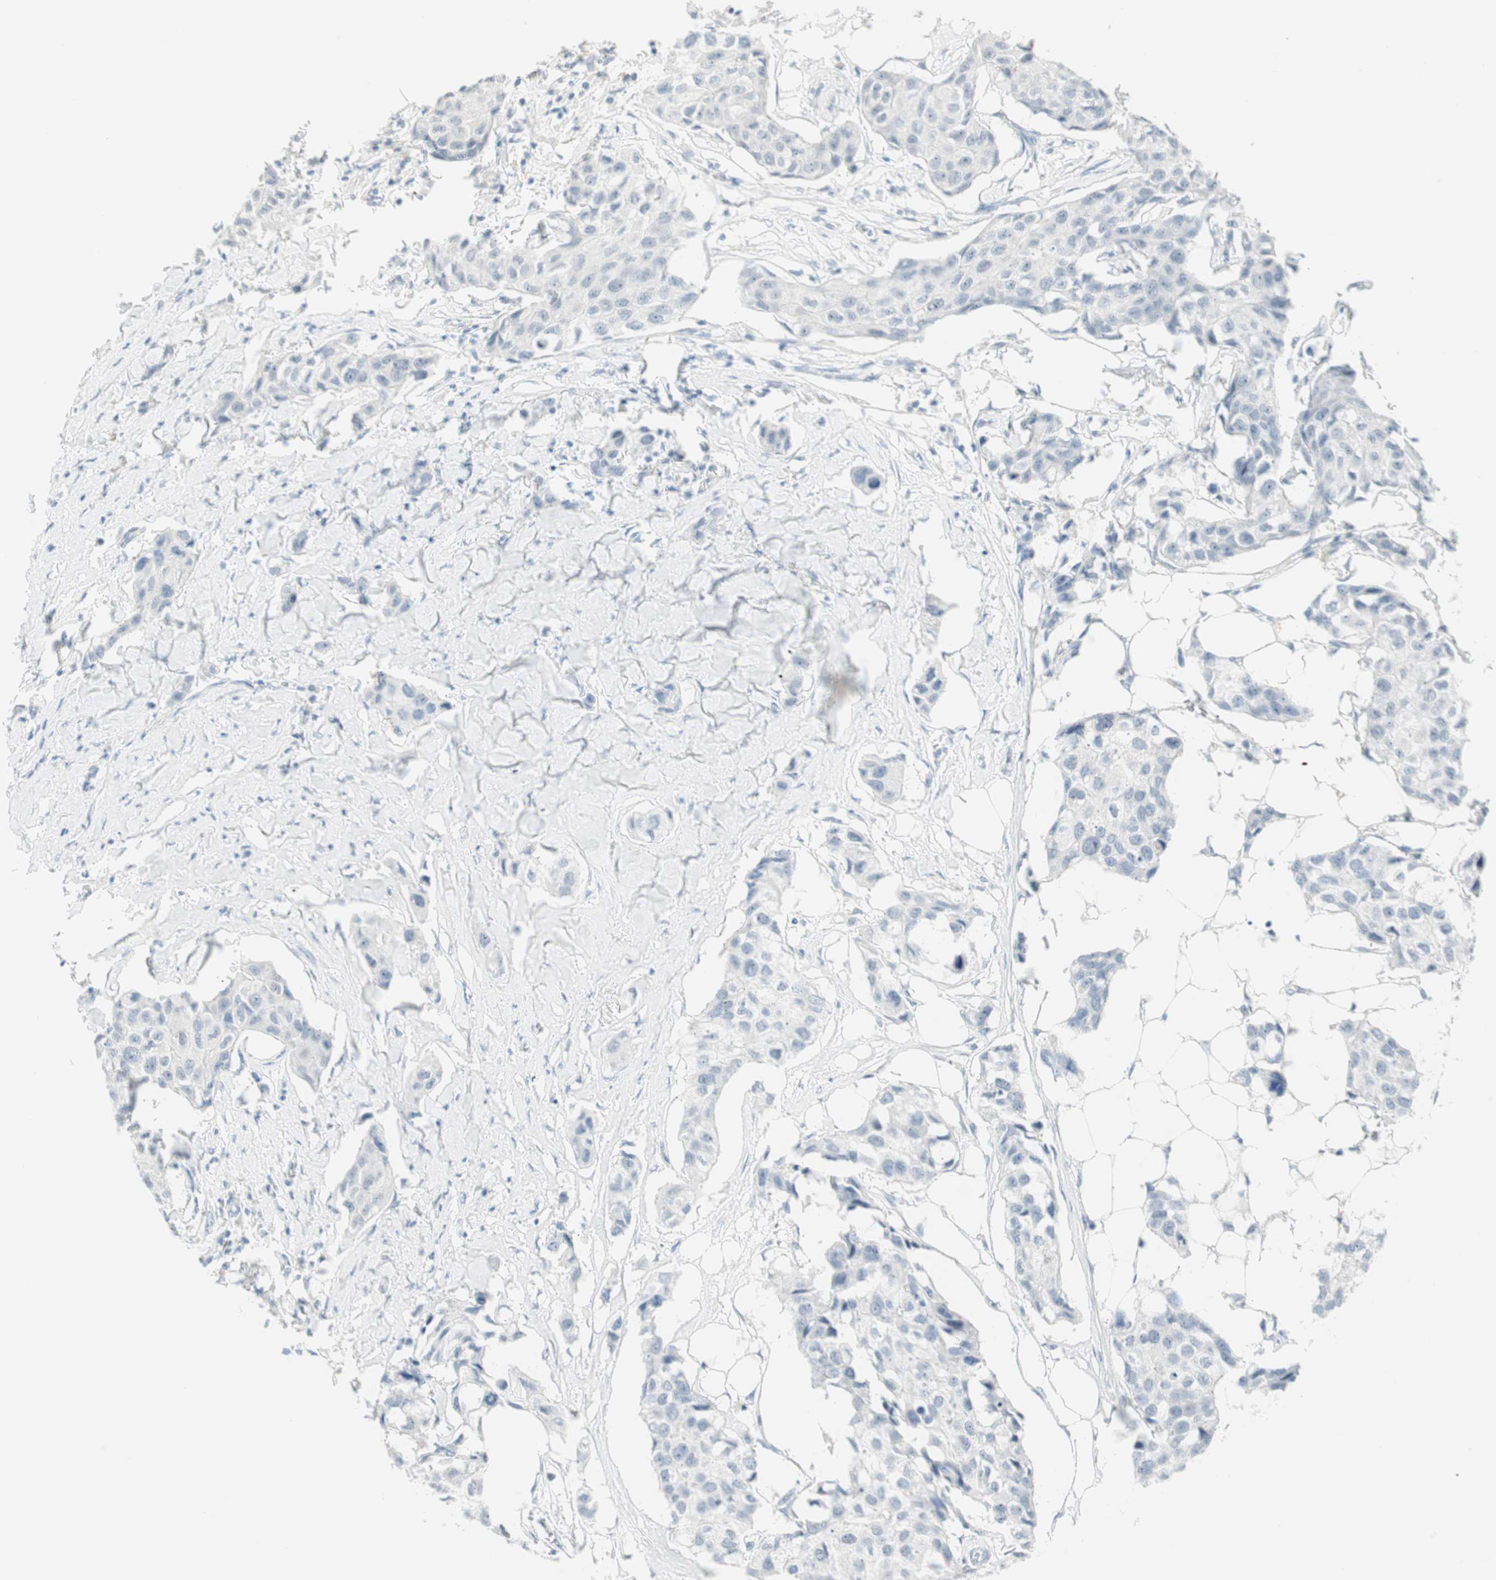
{"staining": {"intensity": "negative", "quantity": "none", "location": "none"}, "tissue": "breast cancer", "cell_type": "Tumor cells", "image_type": "cancer", "snomed": [{"axis": "morphology", "description": "Duct carcinoma"}, {"axis": "topography", "description": "Breast"}], "caption": "Immunohistochemical staining of human infiltrating ductal carcinoma (breast) shows no significant expression in tumor cells.", "gene": "MLLT10", "patient": {"sex": "female", "age": 80}}